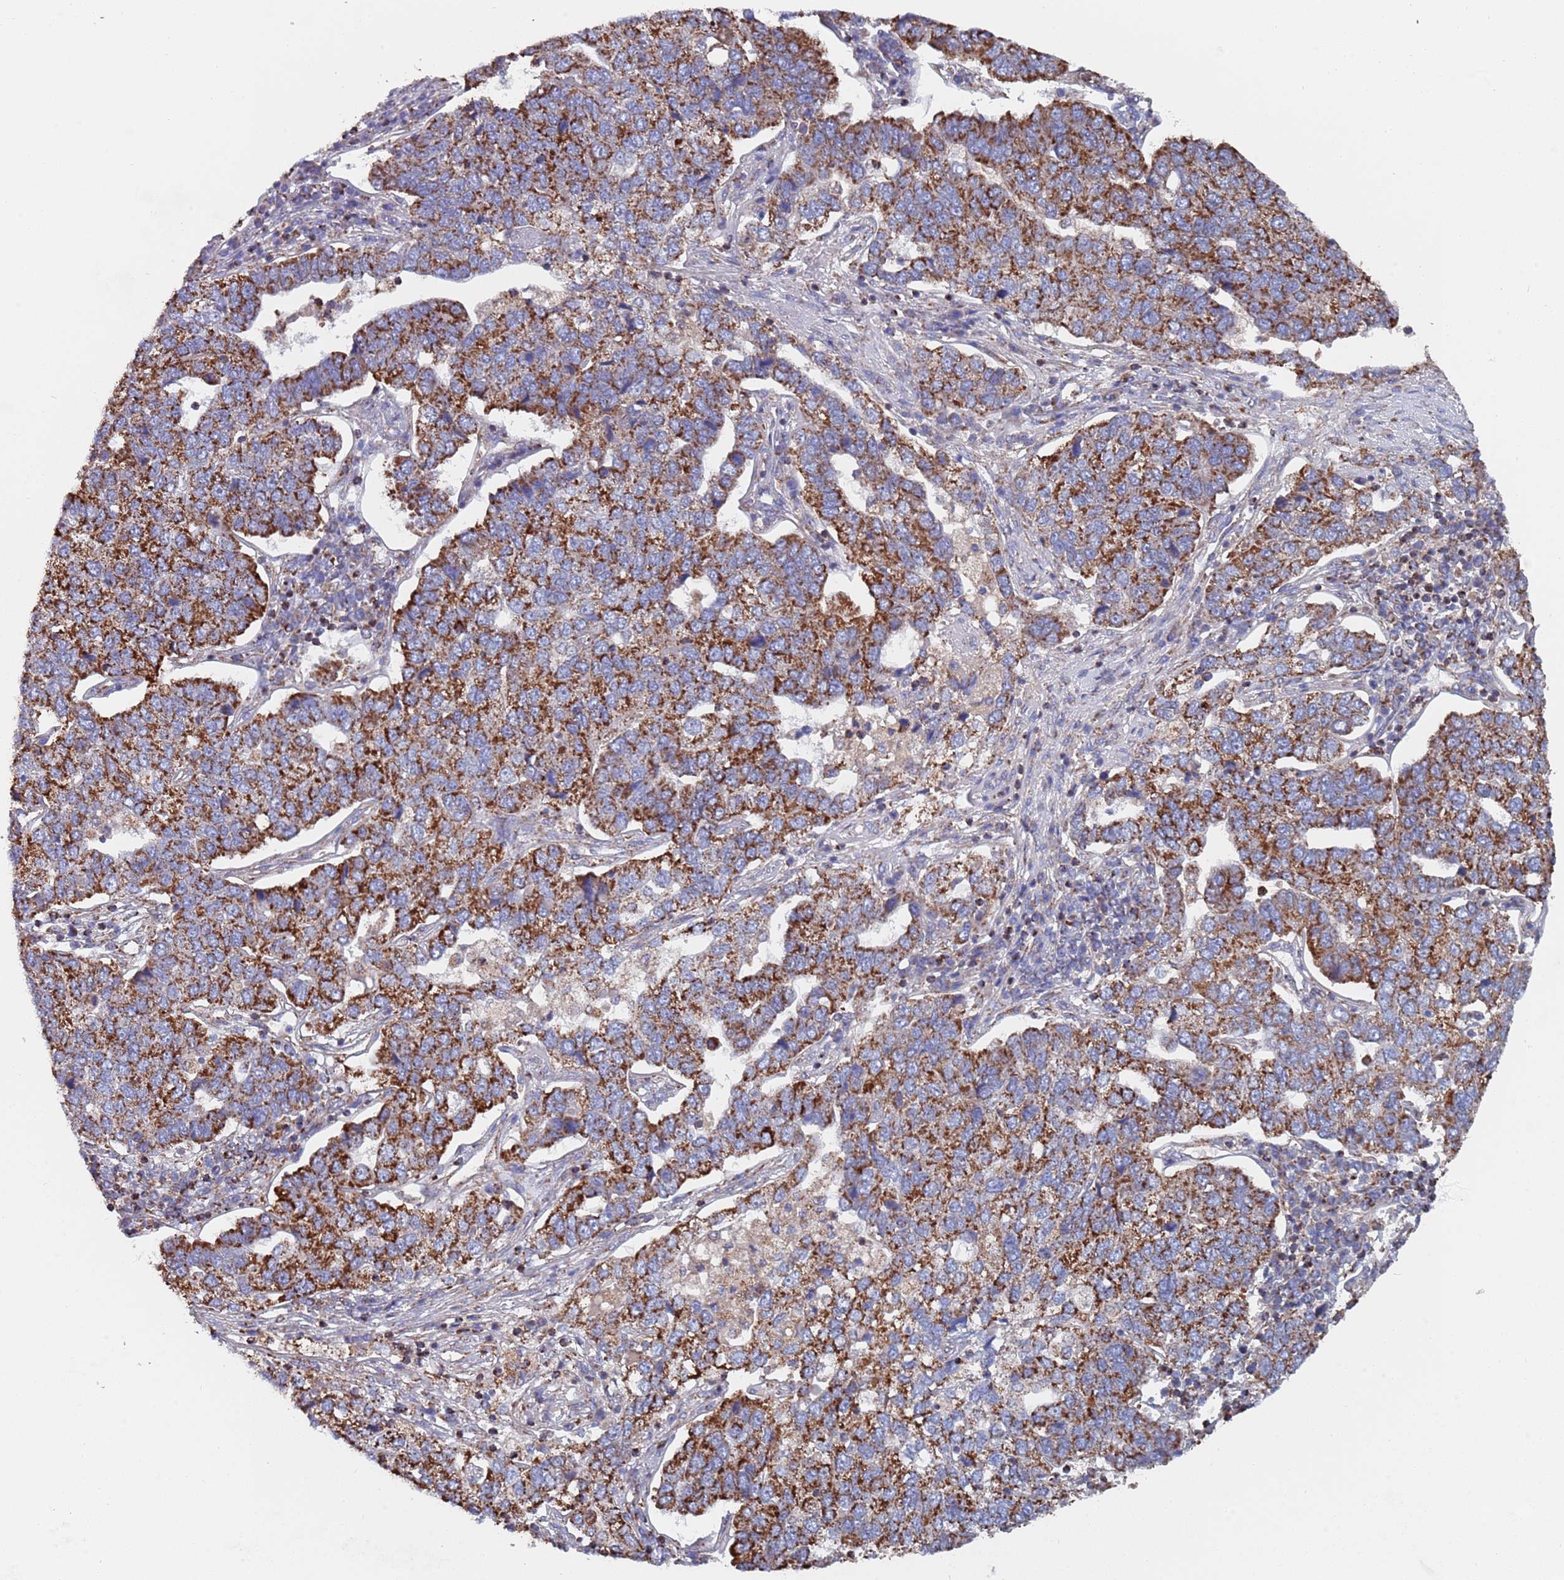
{"staining": {"intensity": "strong", "quantity": ">75%", "location": "cytoplasmic/membranous"}, "tissue": "pancreatic cancer", "cell_type": "Tumor cells", "image_type": "cancer", "snomed": [{"axis": "morphology", "description": "Adenocarcinoma, NOS"}, {"axis": "topography", "description": "Pancreas"}], "caption": "This image demonstrates IHC staining of pancreatic cancer (adenocarcinoma), with high strong cytoplasmic/membranous positivity in about >75% of tumor cells.", "gene": "PGP", "patient": {"sex": "female", "age": 61}}